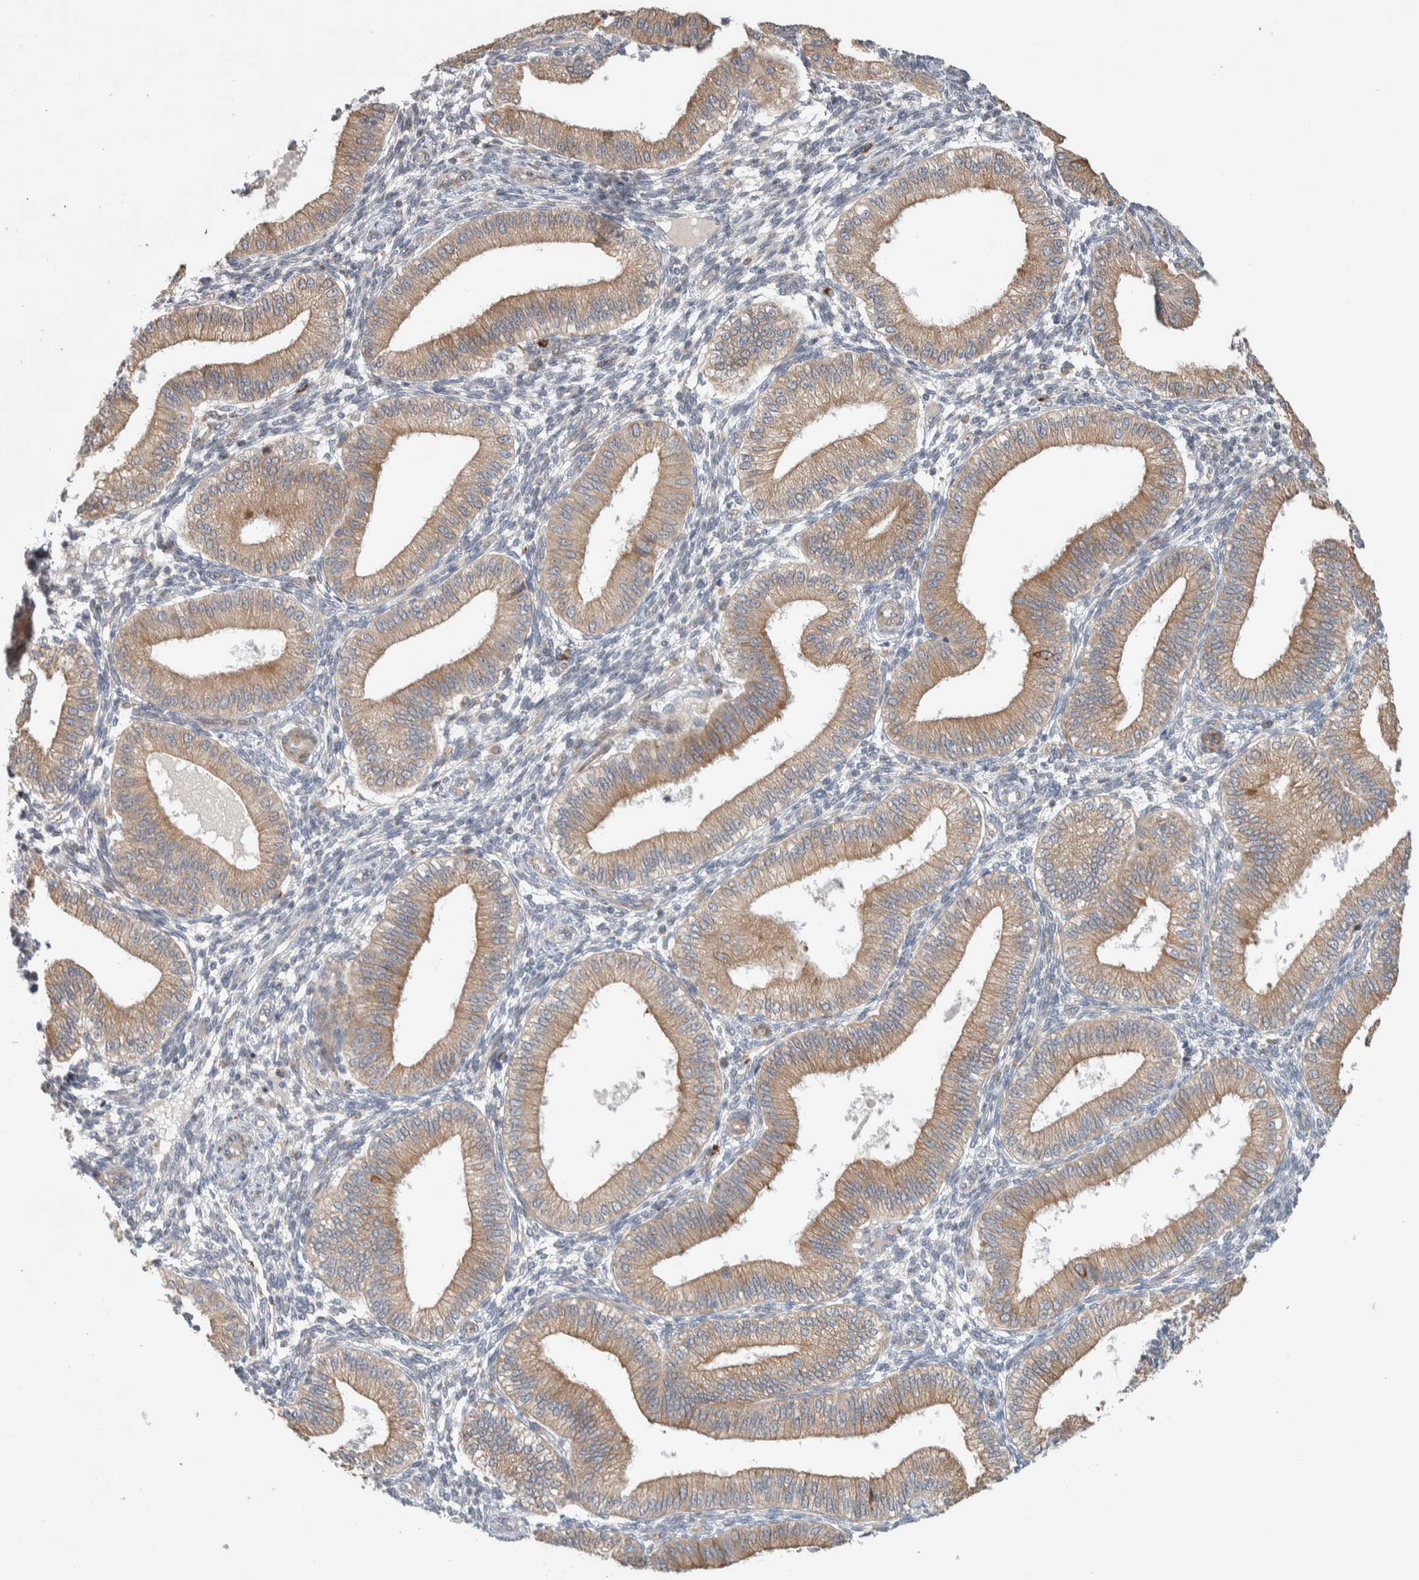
{"staining": {"intensity": "weak", "quantity": "<25%", "location": "cytoplasmic/membranous"}, "tissue": "endometrium", "cell_type": "Cells in endometrial stroma", "image_type": "normal", "snomed": [{"axis": "morphology", "description": "Normal tissue, NOS"}, {"axis": "topography", "description": "Endometrium"}], "caption": "A high-resolution image shows immunohistochemistry (IHC) staining of benign endometrium, which demonstrates no significant staining in cells in endometrial stroma.", "gene": "ADCY8", "patient": {"sex": "female", "age": 39}}